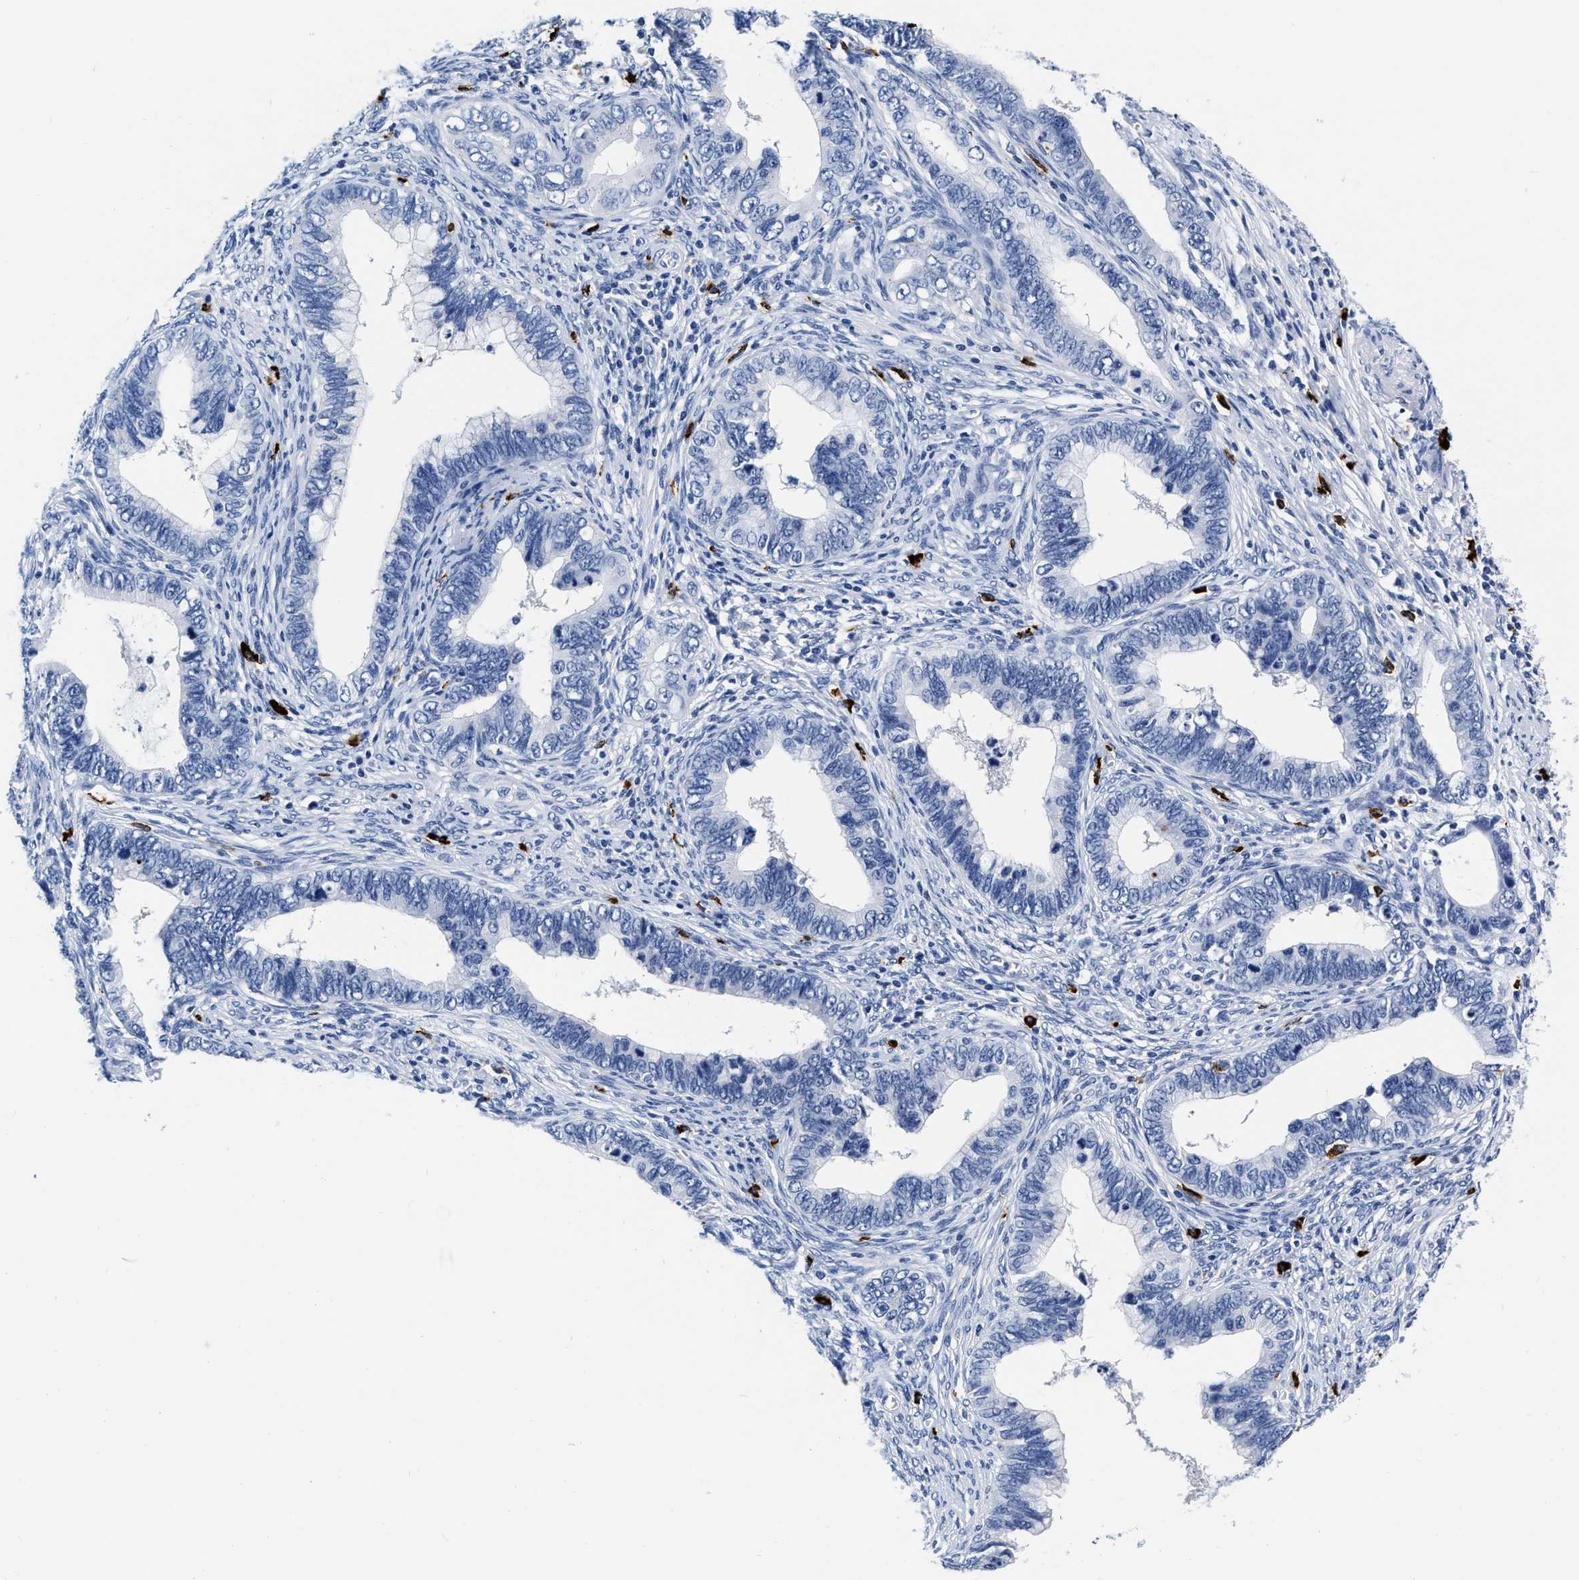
{"staining": {"intensity": "negative", "quantity": "none", "location": "none"}, "tissue": "cervical cancer", "cell_type": "Tumor cells", "image_type": "cancer", "snomed": [{"axis": "morphology", "description": "Adenocarcinoma, NOS"}, {"axis": "topography", "description": "Cervix"}], "caption": "There is no significant expression in tumor cells of cervical cancer (adenocarcinoma).", "gene": "CER1", "patient": {"sex": "female", "age": 44}}